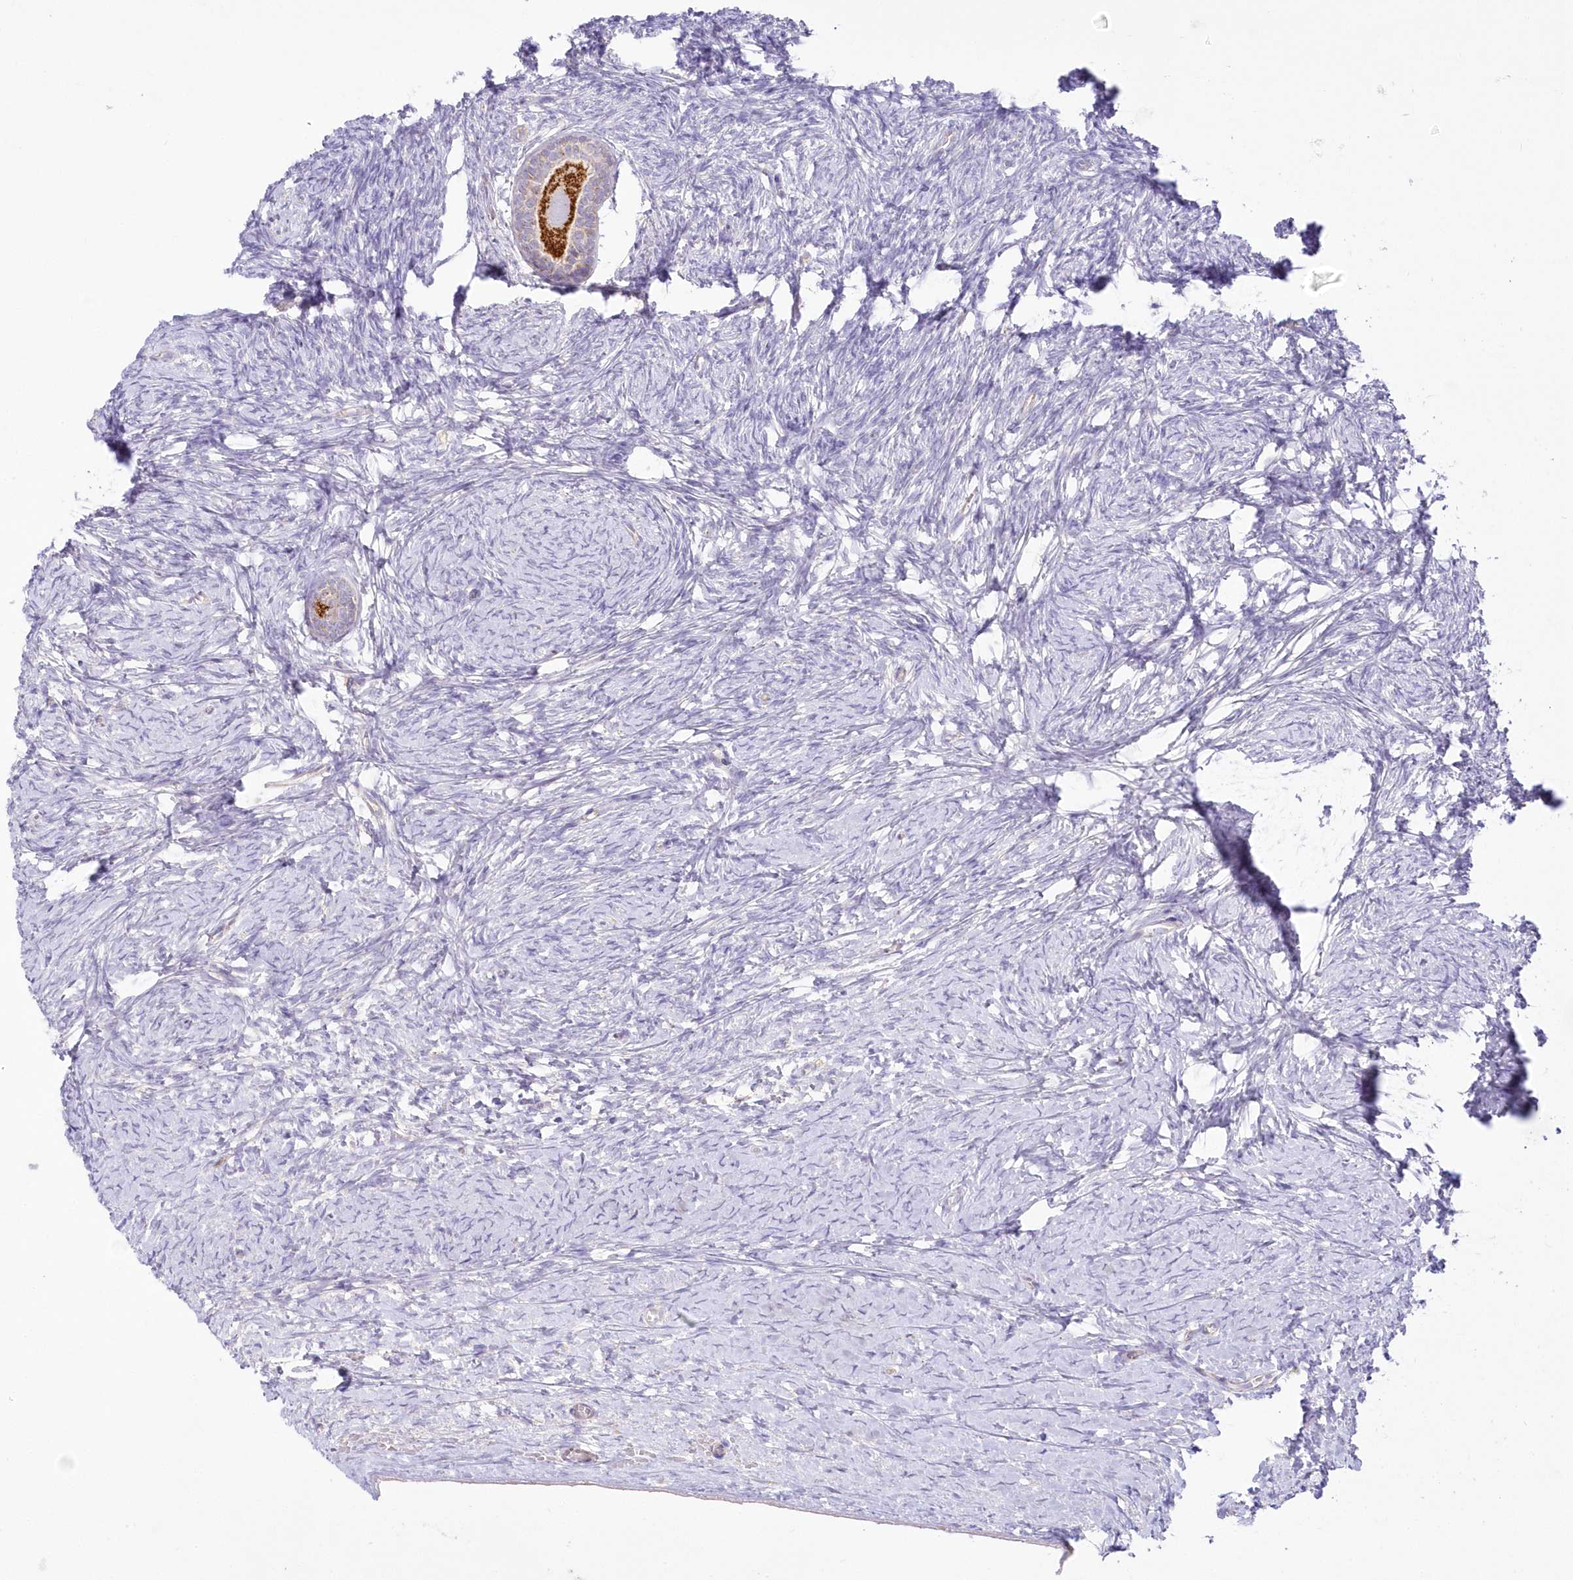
{"staining": {"intensity": "negative", "quantity": "none", "location": "none"}, "tissue": "ovary", "cell_type": "Follicle cells", "image_type": "normal", "snomed": [{"axis": "morphology", "description": "Normal tissue, NOS"}, {"axis": "morphology", "description": "Developmental malformation"}, {"axis": "topography", "description": "Ovary"}], "caption": "This is a micrograph of immunohistochemistry staining of normal ovary, which shows no expression in follicle cells.", "gene": "TBC1D14", "patient": {"sex": "female", "age": 39}}